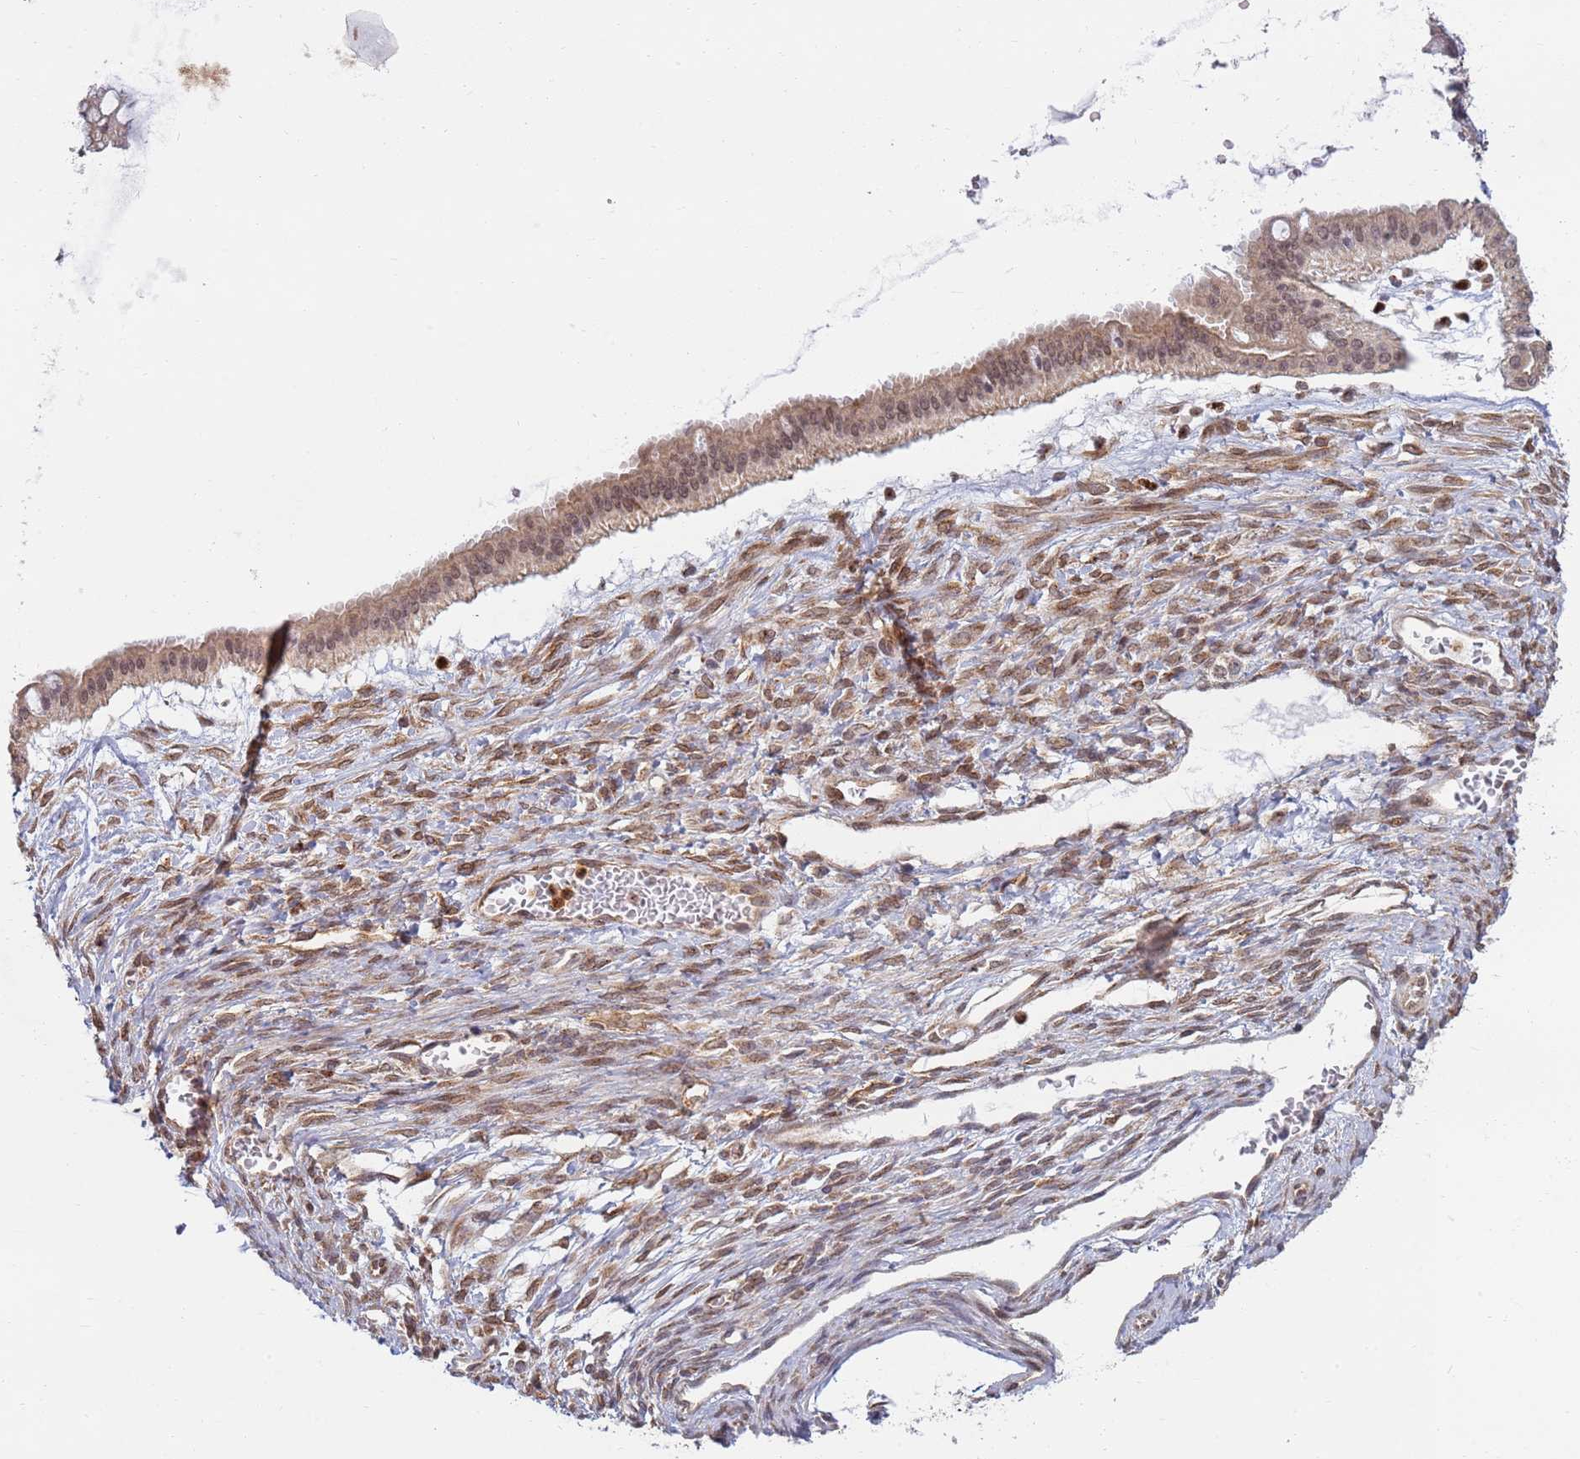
{"staining": {"intensity": "moderate", "quantity": ">75%", "location": "cytoplasmic/membranous,nuclear"}, "tissue": "ovarian cancer", "cell_type": "Tumor cells", "image_type": "cancer", "snomed": [{"axis": "morphology", "description": "Cystadenocarcinoma, mucinous, NOS"}, {"axis": "topography", "description": "Ovary"}], "caption": "Protein staining of ovarian mucinous cystadenocarcinoma tissue reveals moderate cytoplasmic/membranous and nuclear expression in about >75% of tumor cells.", "gene": "CEP170", "patient": {"sex": "female", "age": 73}}